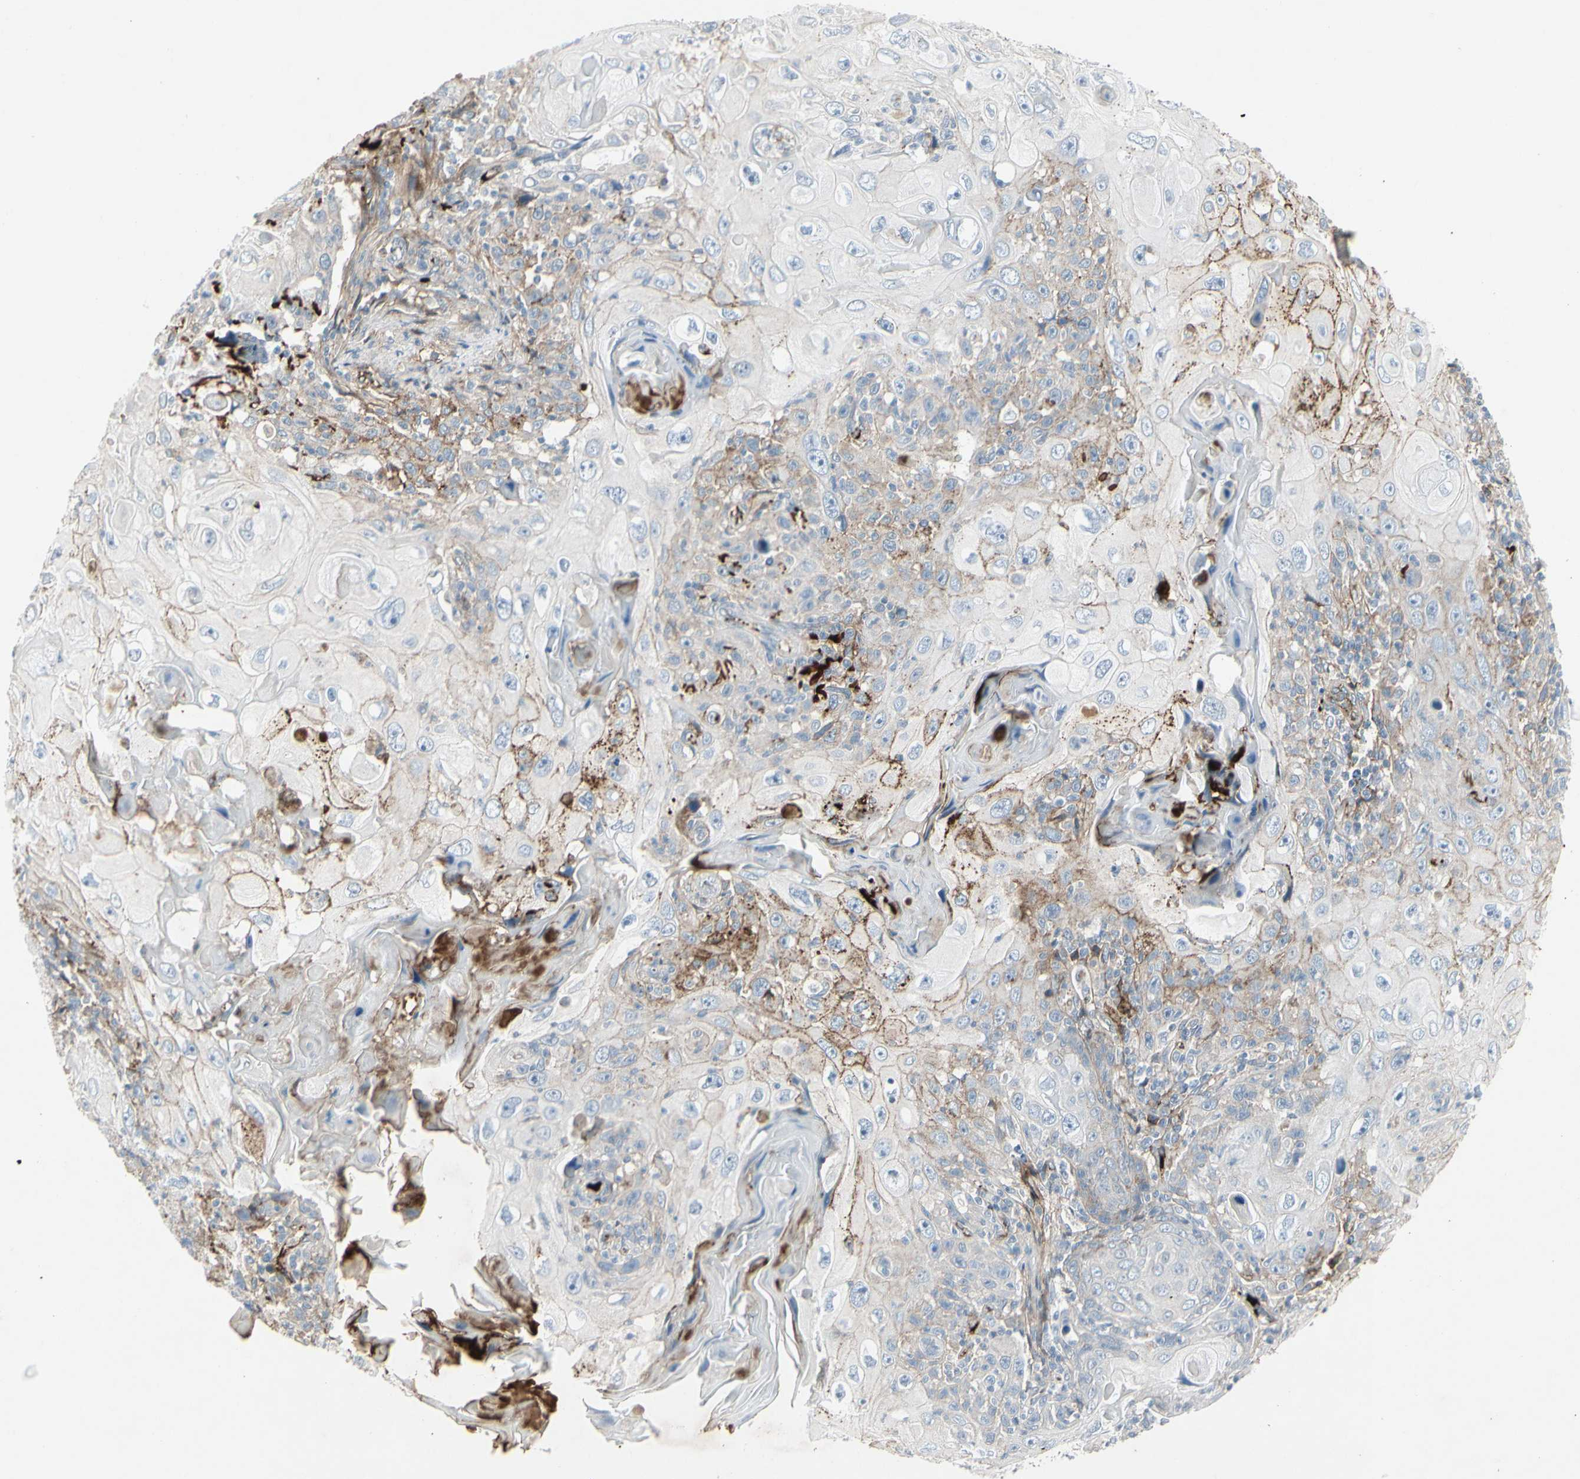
{"staining": {"intensity": "moderate", "quantity": "<25%", "location": "cytoplasmic/membranous"}, "tissue": "skin cancer", "cell_type": "Tumor cells", "image_type": "cancer", "snomed": [{"axis": "morphology", "description": "Squamous cell carcinoma, NOS"}, {"axis": "topography", "description": "Skin"}], "caption": "Immunohistochemical staining of skin squamous cell carcinoma displays low levels of moderate cytoplasmic/membranous expression in about <25% of tumor cells. The staining was performed using DAB (3,3'-diaminobenzidine) to visualize the protein expression in brown, while the nuclei were stained in blue with hematoxylin (Magnification: 20x).", "gene": "IGHM", "patient": {"sex": "female", "age": 88}}